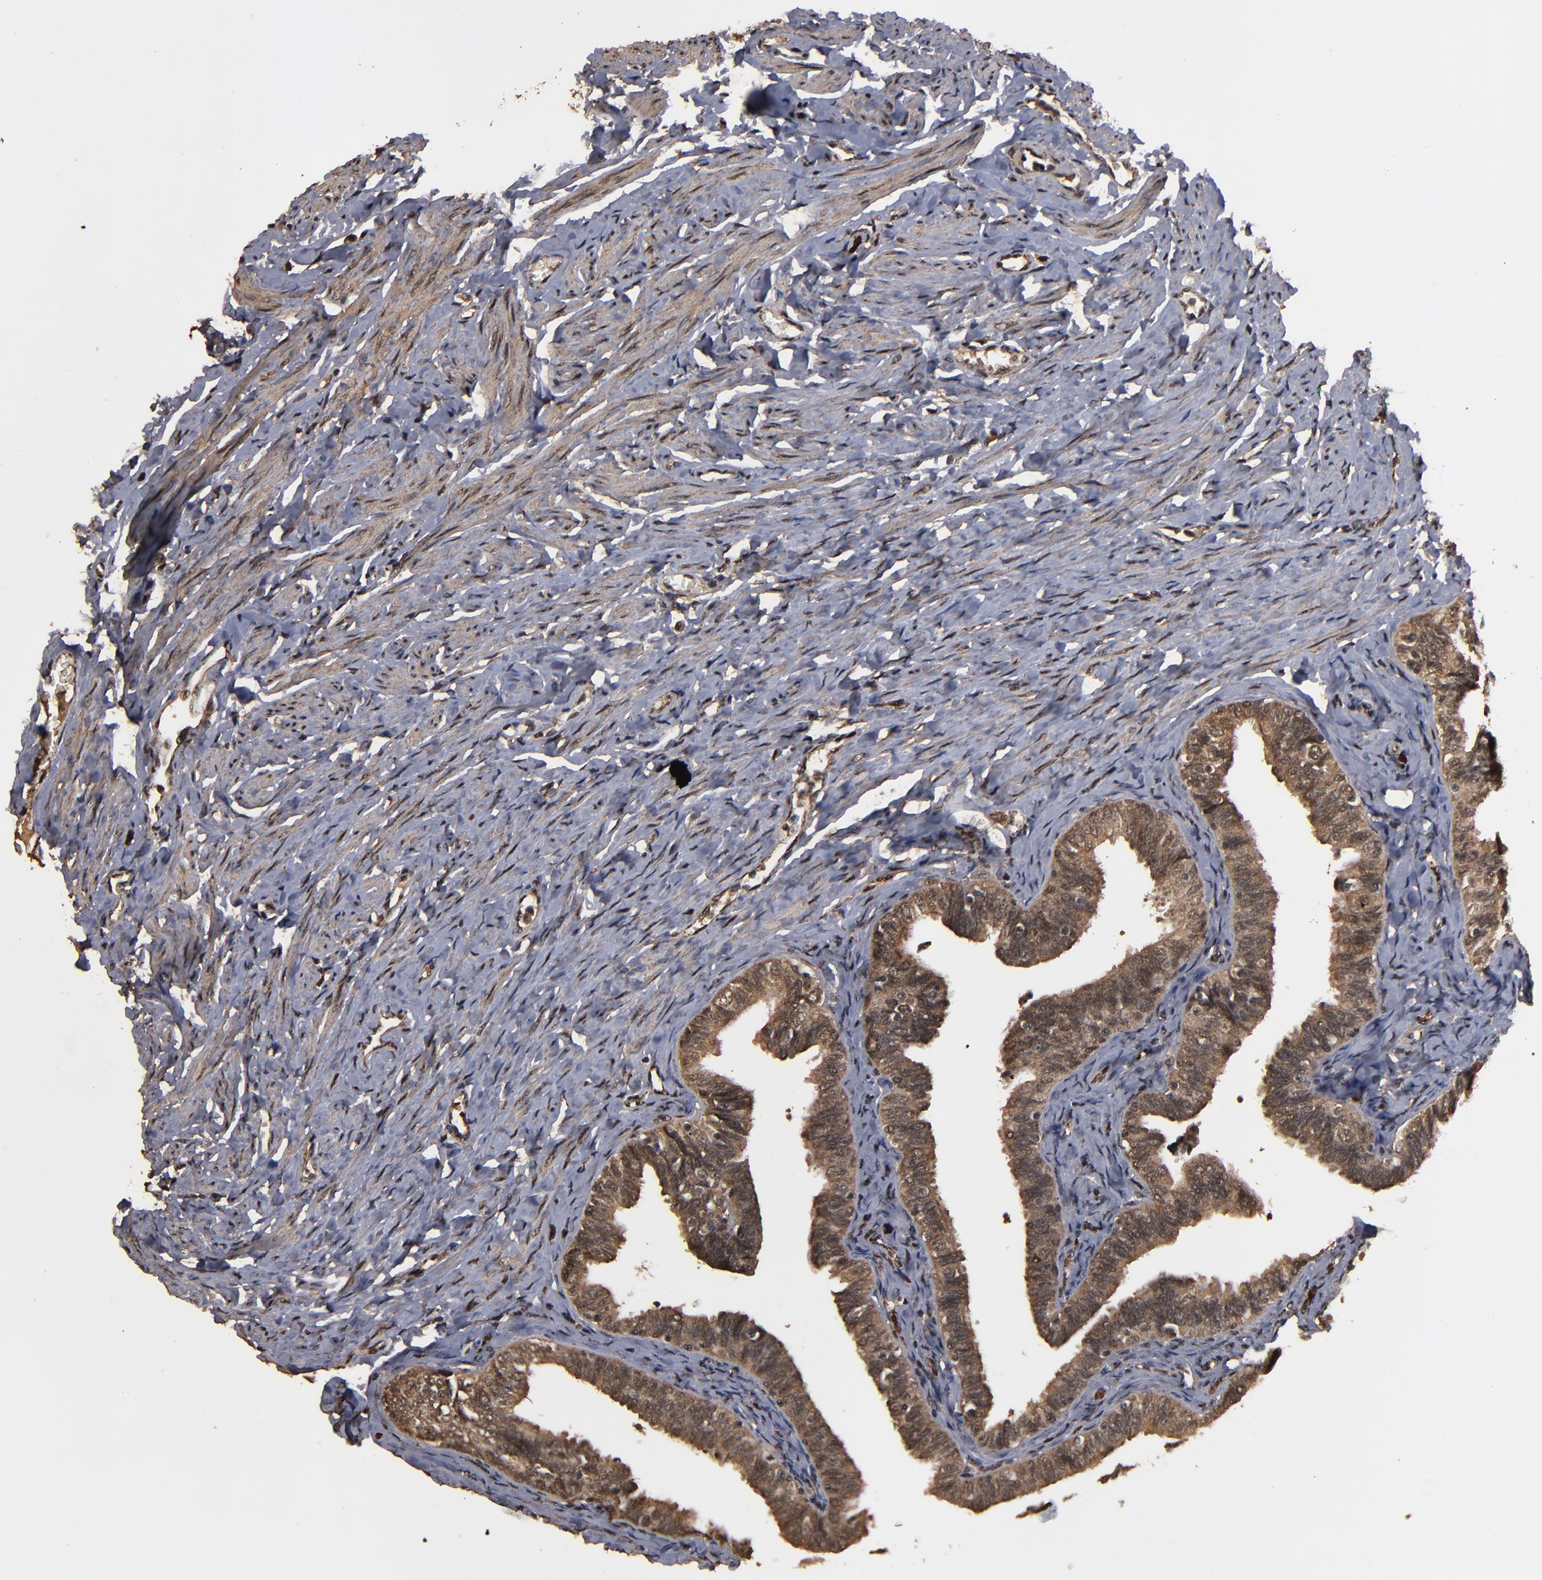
{"staining": {"intensity": "strong", "quantity": ">75%", "location": "cytoplasmic/membranous,nuclear"}, "tissue": "fallopian tube", "cell_type": "Glandular cells", "image_type": "normal", "snomed": [{"axis": "morphology", "description": "Normal tissue, NOS"}, {"axis": "topography", "description": "Fallopian tube"}, {"axis": "topography", "description": "Ovary"}], "caption": "Benign fallopian tube shows strong cytoplasmic/membranous,nuclear staining in approximately >75% of glandular cells, visualized by immunohistochemistry. (DAB (3,3'-diaminobenzidine) = brown stain, brightfield microscopy at high magnification).", "gene": "NXF2B", "patient": {"sex": "female", "age": 69}}